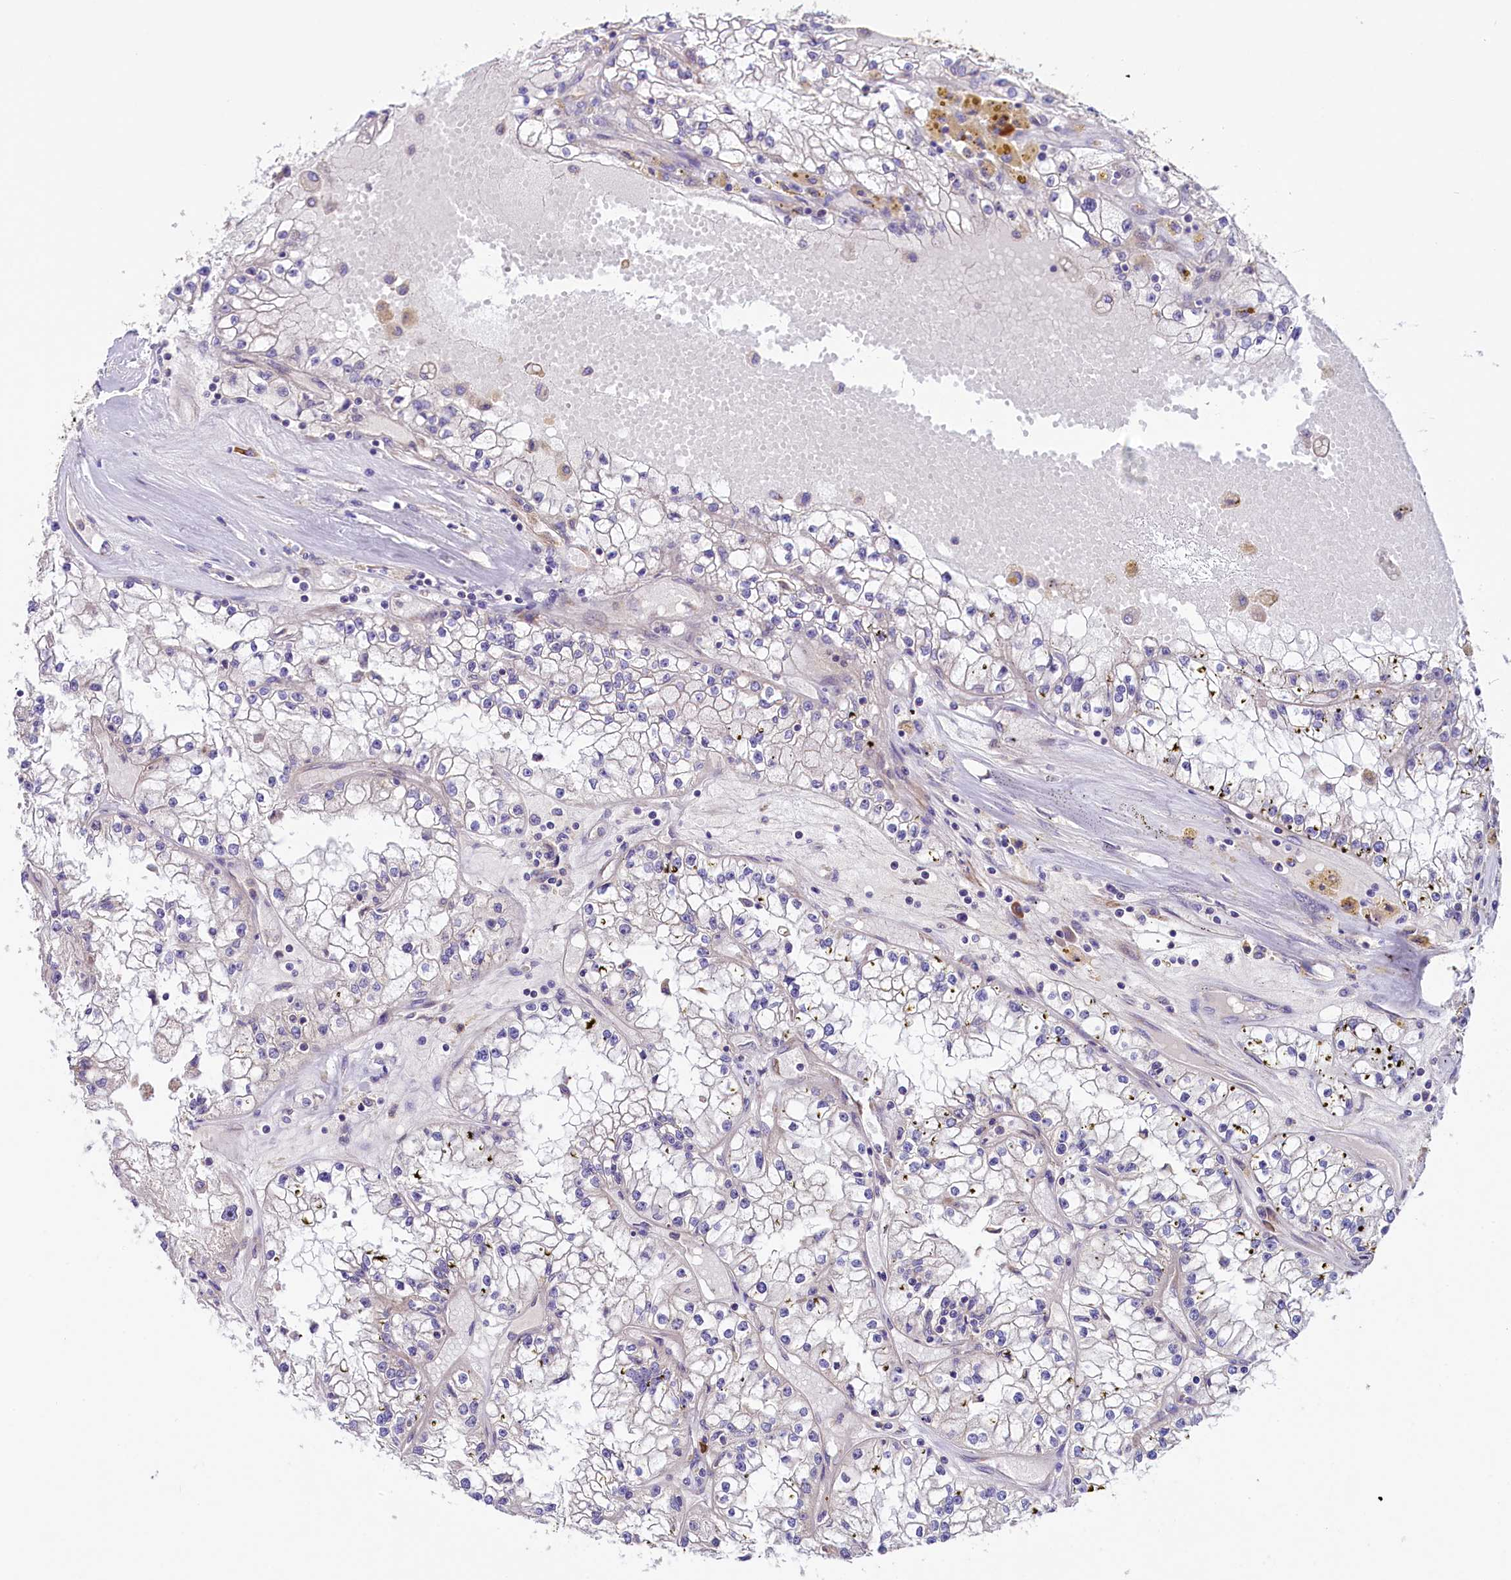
{"staining": {"intensity": "negative", "quantity": "none", "location": "none"}, "tissue": "renal cancer", "cell_type": "Tumor cells", "image_type": "cancer", "snomed": [{"axis": "morphology", "description": "Adenocarcinoma, NOS"}, {"axis": "topography", "description": "Kidney"}], "caption": "Image shows no significant protein positivity in tumor cells of renal adenocarcinoma. (DAB immunohistochemistry (IHC), high magnification).", "gene": "SSC5D", "patient": {"sex": "male", "age": 56}}